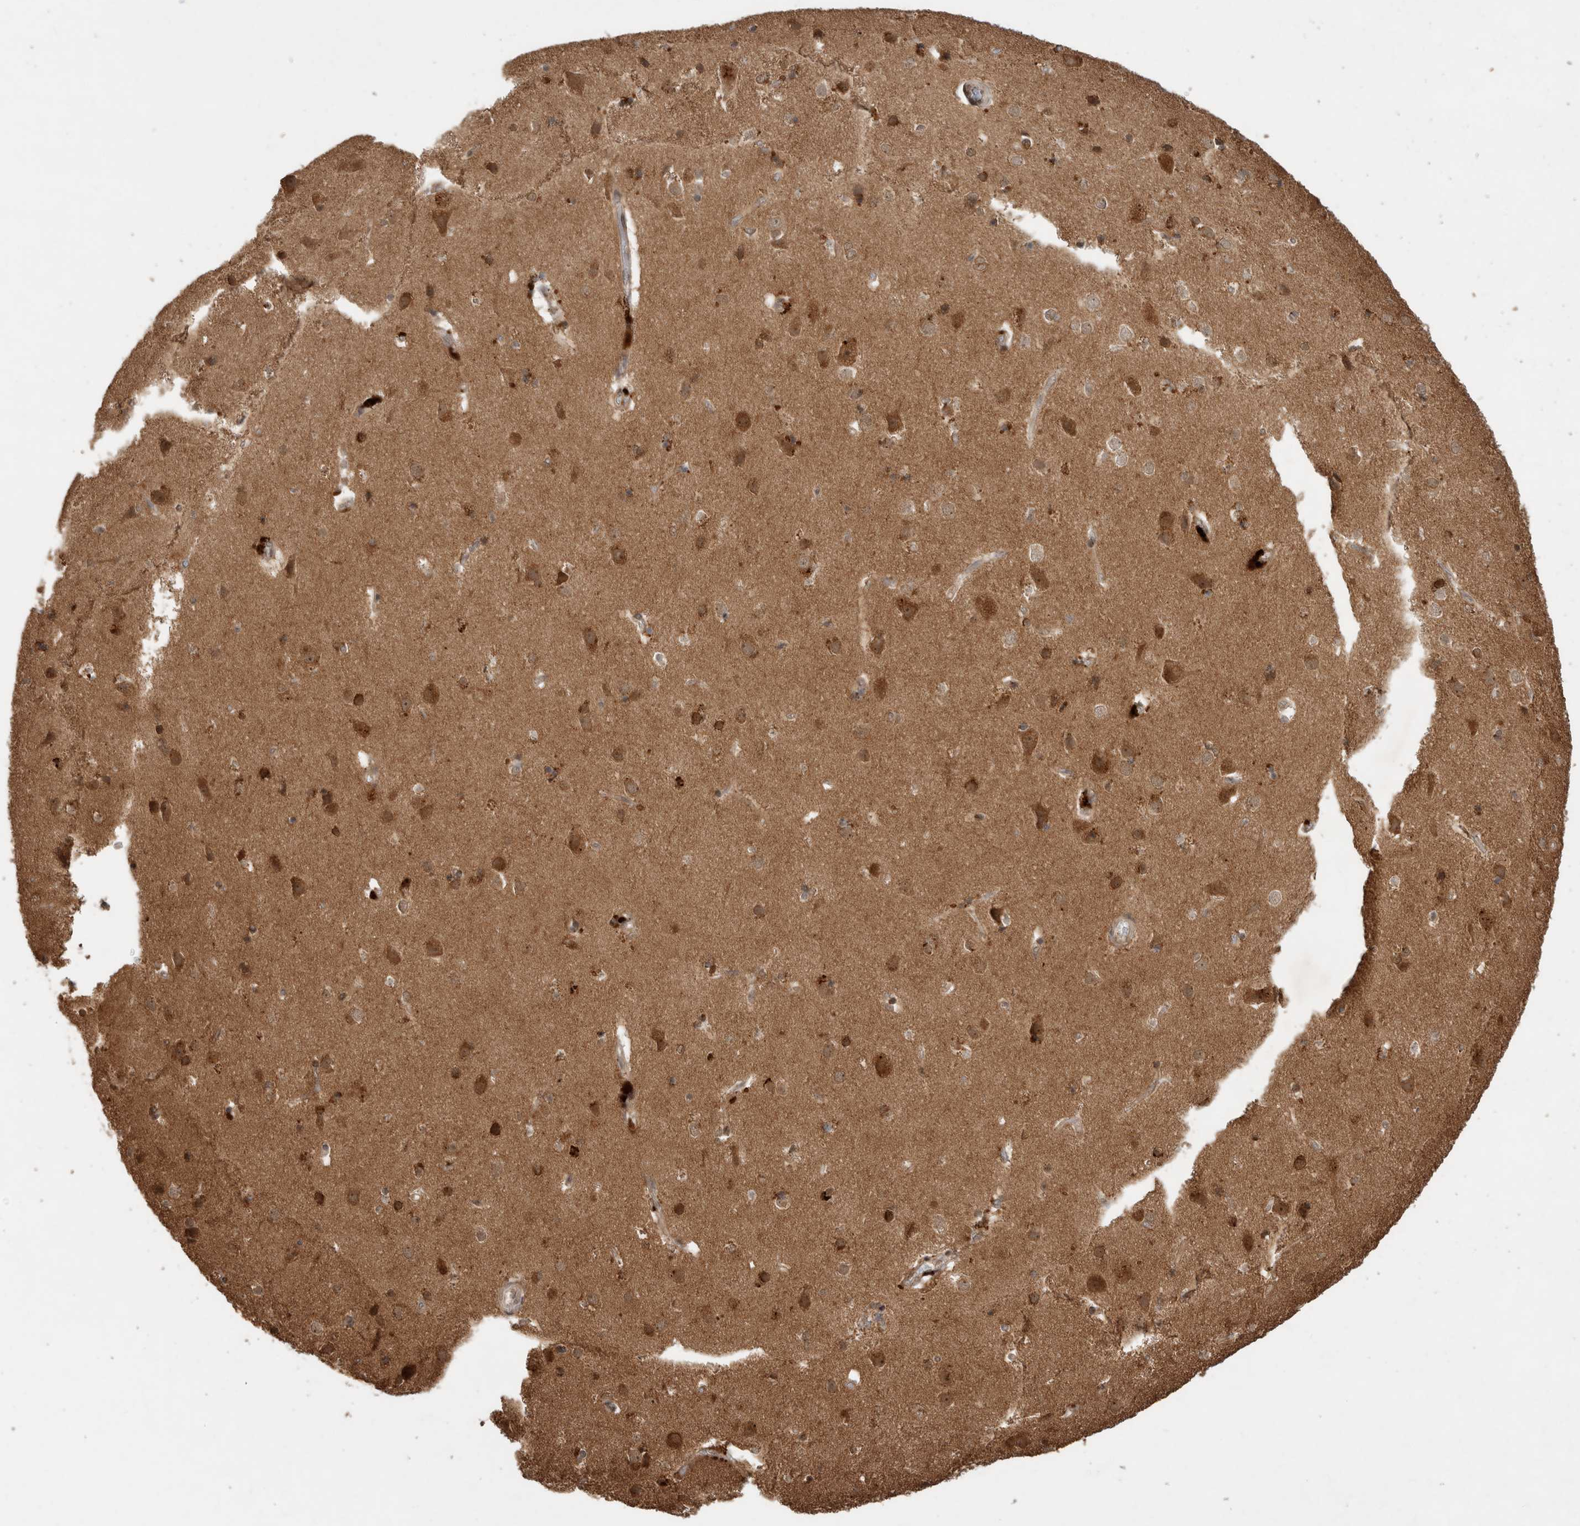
{"staining": {"intensity": "weak", "quantity": ">75%", "location": "cytoplasmic/membranous"}, "tissue": "cerebral cortex", "cell_type": "Endothelial cells", "image_type": "normal", "snomed": [{"axis": "morphology", "description": "Normal tissue, NOS"}, {"axis": "topography", "description": "Cerebral cortex"}], "caption": "This is a photomicrograph of immunohistochemistry (IHC) staining of normal cerebral cortex, which shows weak positivity in the cytoplasmic/membranous of endothelial cells.", "gene": "PITPNC1", "patient": {"sex": "male", "age": 54}}